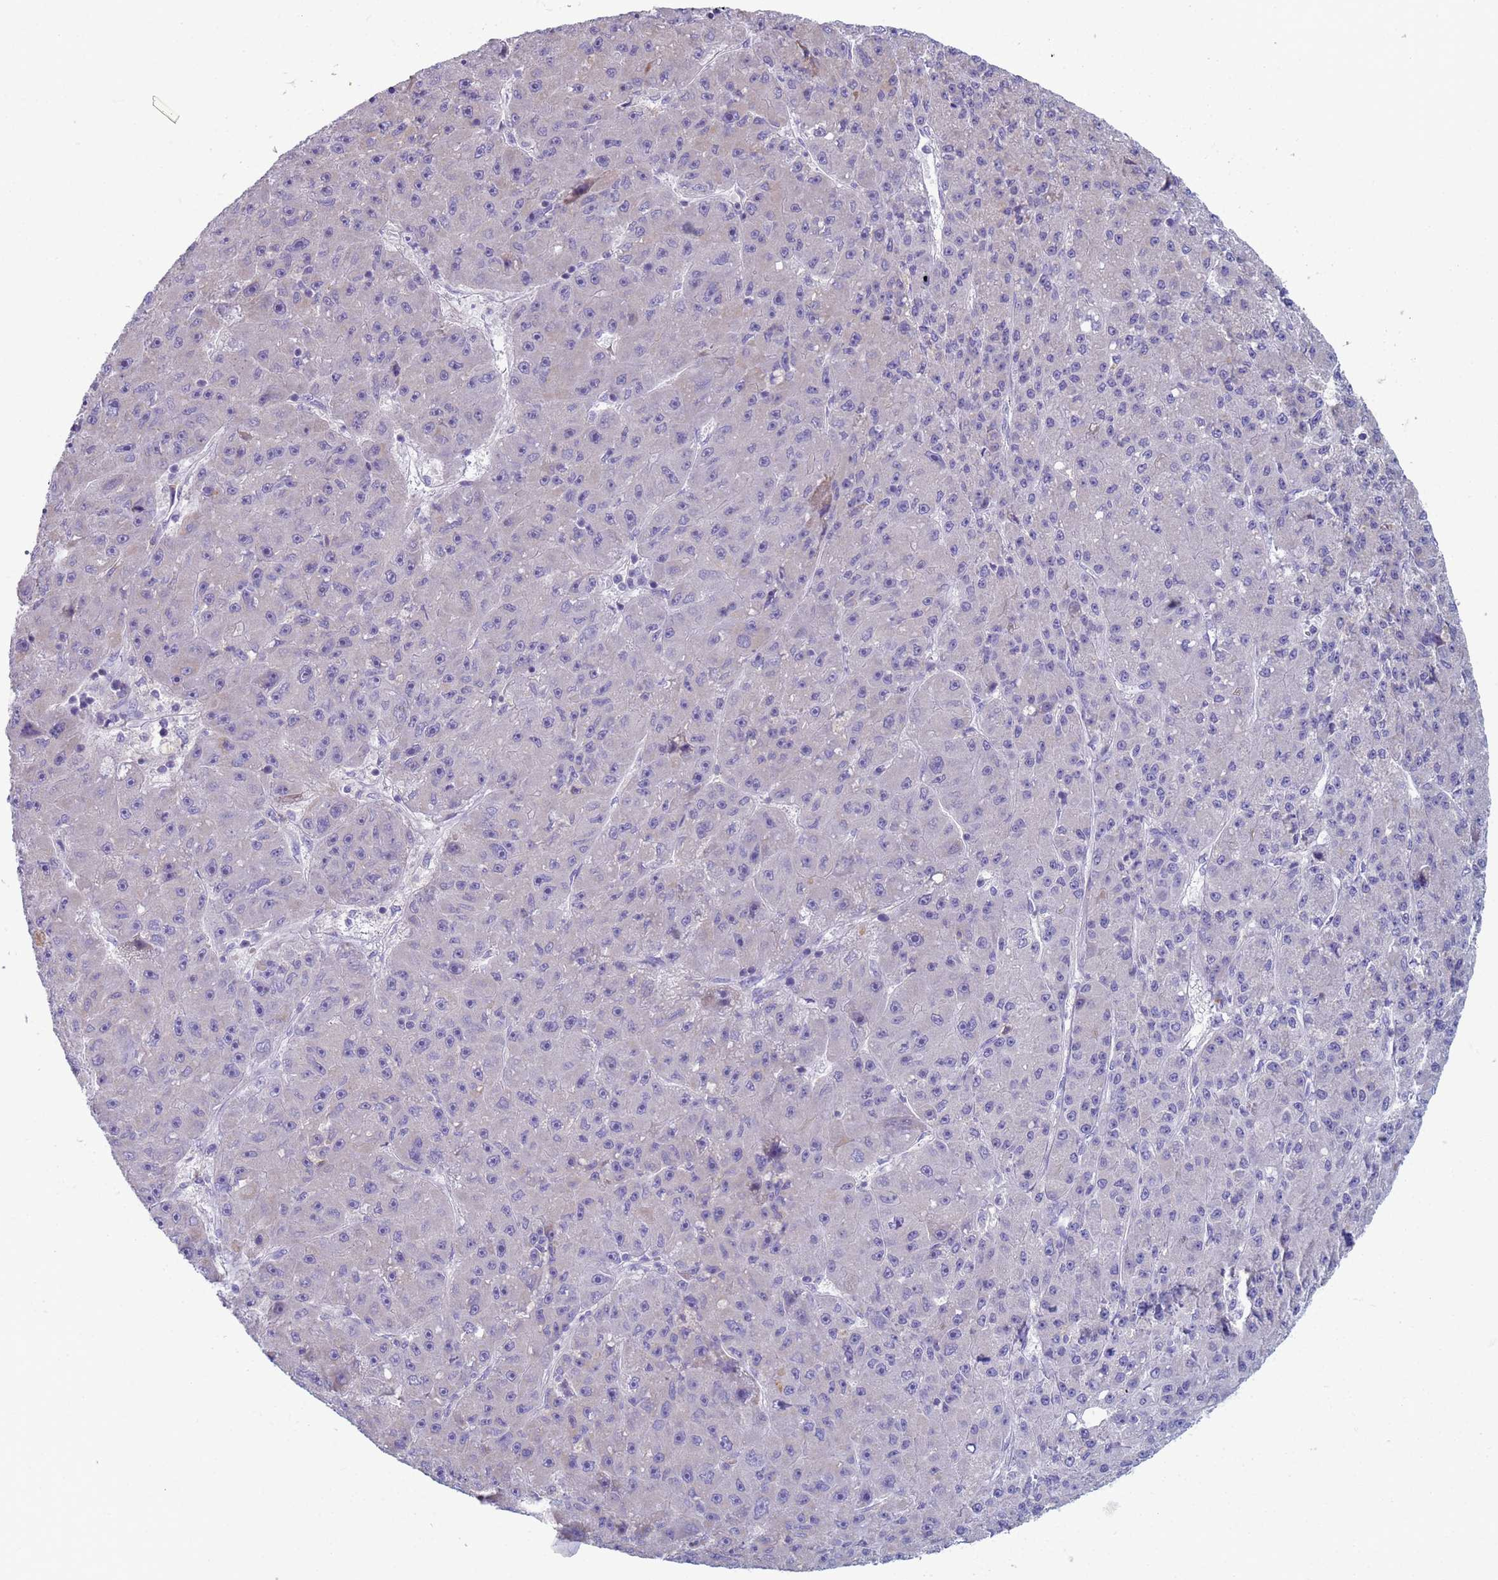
{"staining": {"intensity": "negative", "quantity": "none", "location": "none"}, "tissue": "liver cancer", "cell_type": "Tumor cells", "image_type": "cancer", "snomed": [{"axis": "morphology", "description": "Carcinoma, Hepatocellular, NOS"}, {"axis": "topography", "description": "Liver"}], "caption": "Human liver hepatocellular carcinoma stained for a protein using immunohistochemistry displays no staining in tumor cells.", "gene": "CR1", "patient": {"sex": "male", "age": 67}}